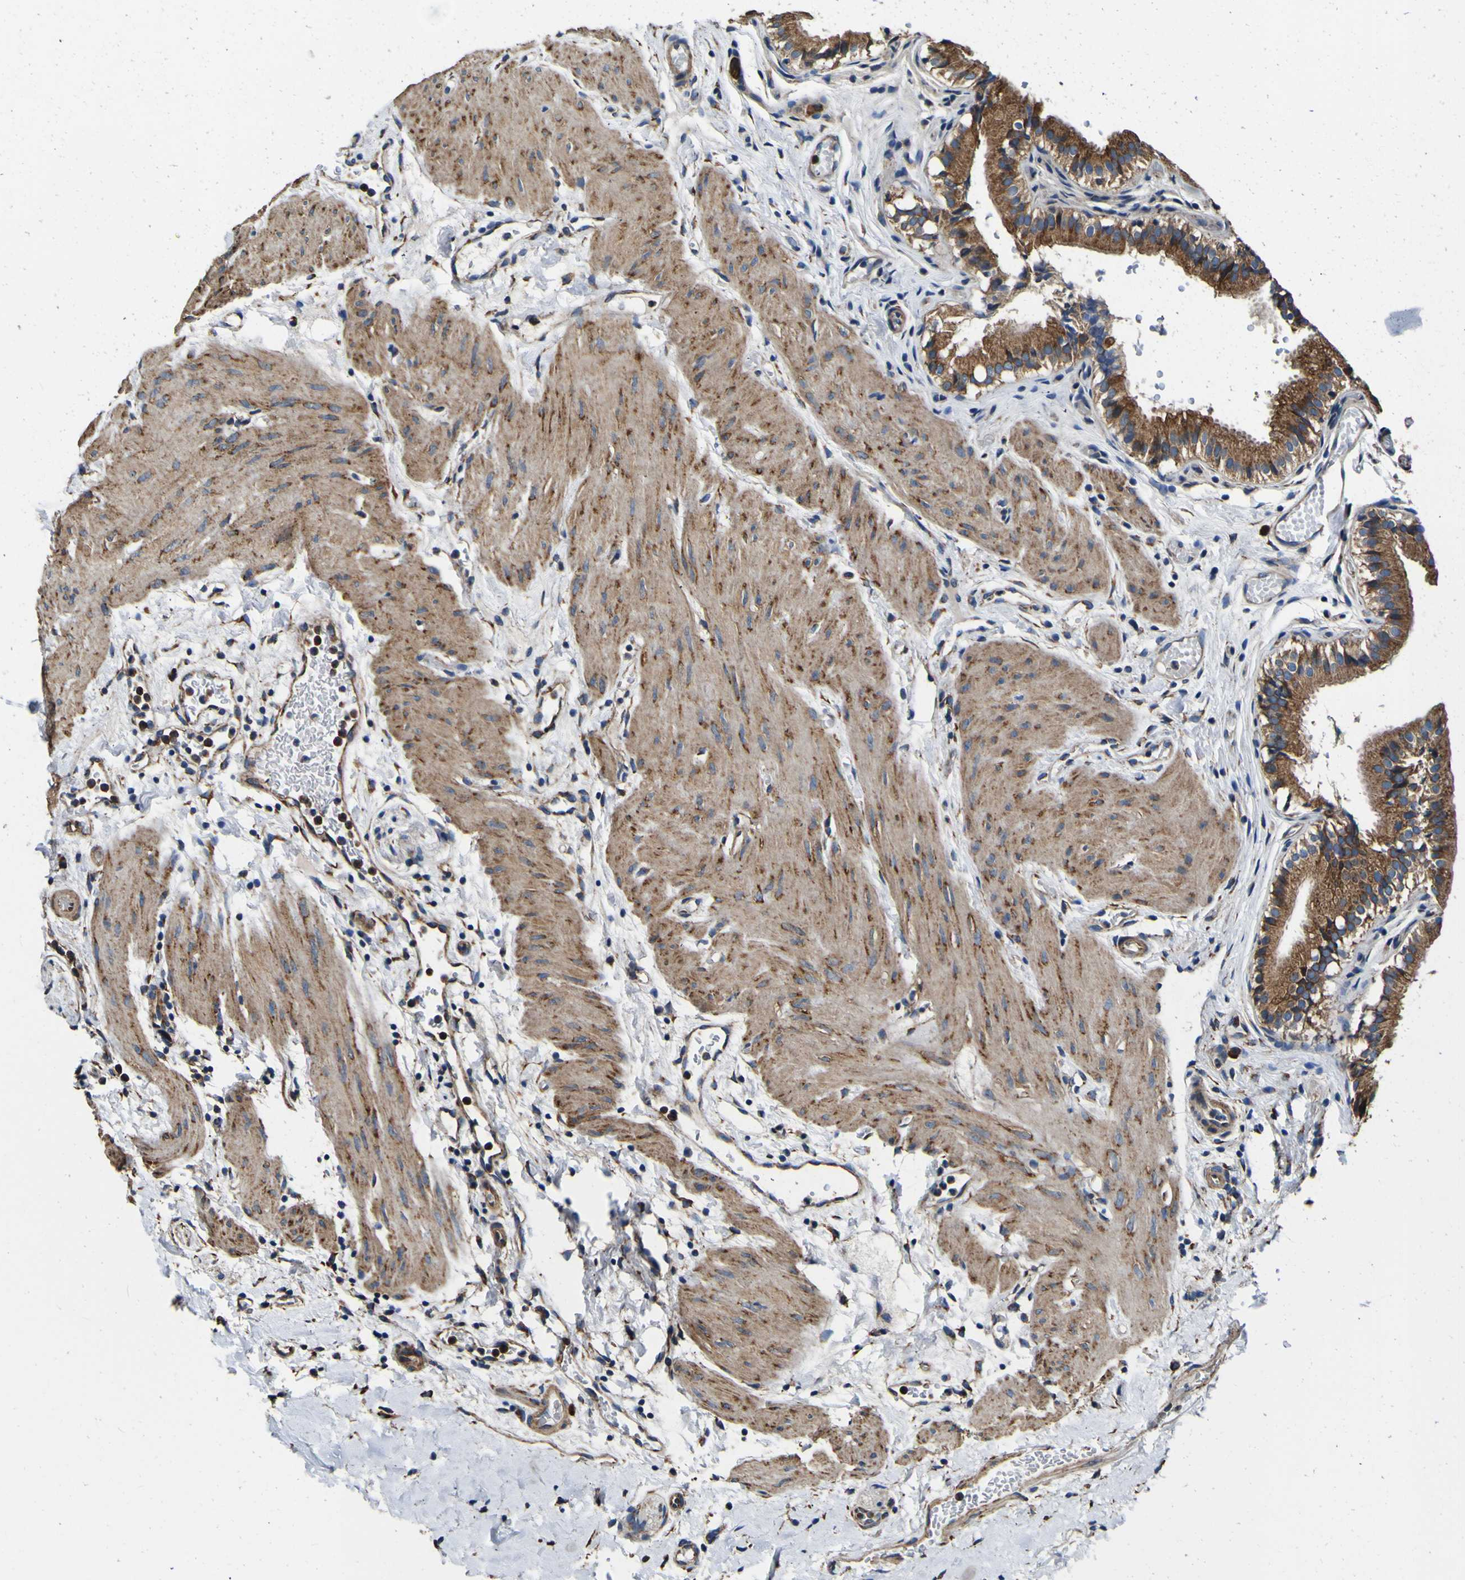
{"staining": {"intensity": "moderate", "quantity": ">75%", "location": "cytoplasmic/membranous"}, "tissue": "gallbladder", "cell_type": "Glandular cells", "image_type": "normal", "snomed": [{"axis": "morphology", "description": "Normal tissue, NOS"}, {"axis": "topography", "description": "Gallbladder"}], "caption": "Immunohistochemistry (IHC) photomicrograph of normal gallbladder: gallbladder stained using immunohistochemistry (IHC) shows medium levels of moderate protein expression localized specifically in the cytoplasmic/membranous of glandular cells, appearing as a cytoplasmic/membranous brown color.", "gene": "INPP5A", "patient": {"sex": "female", "age": 26}}